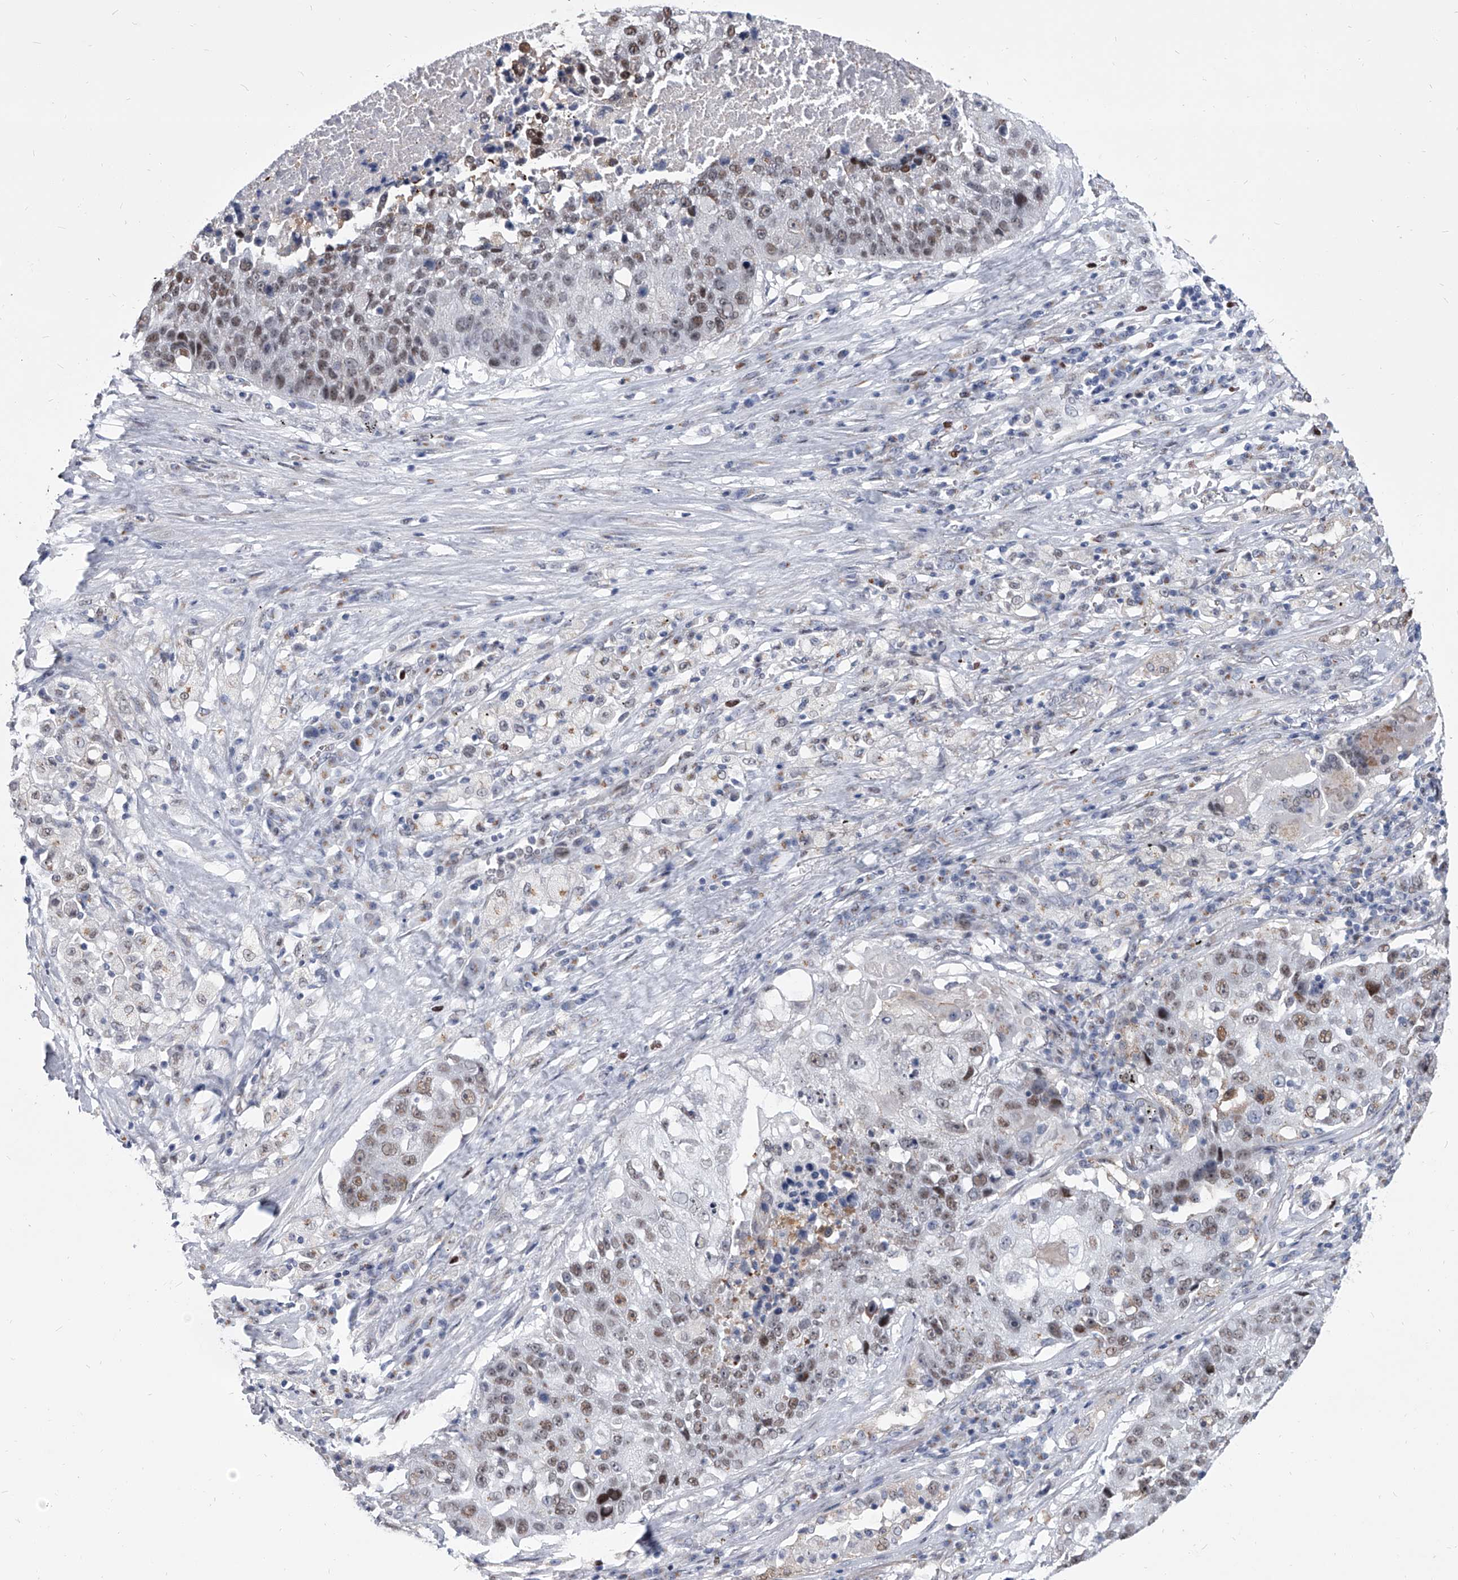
{"staining": {"intensity": "weak", "quantity": "25%-75%", "location": "nuclear"}, "tissue": "lung cancer", "cell_type": "Tumor cells", "image_type": "cancer", "snomed": [{"axis": "morphology", "description": "Squamous cell carcinoma, NOS"}, {"axis": "topography", "description": "Lung"}], "caption": "Tumor cells reveal low levels of weak nuclear expression in about 25%-75% of cells in lung cancer (squamous cell carcinoma).", "gene": "EVA1C", "patient": {"sex": "male", "age": 61}}